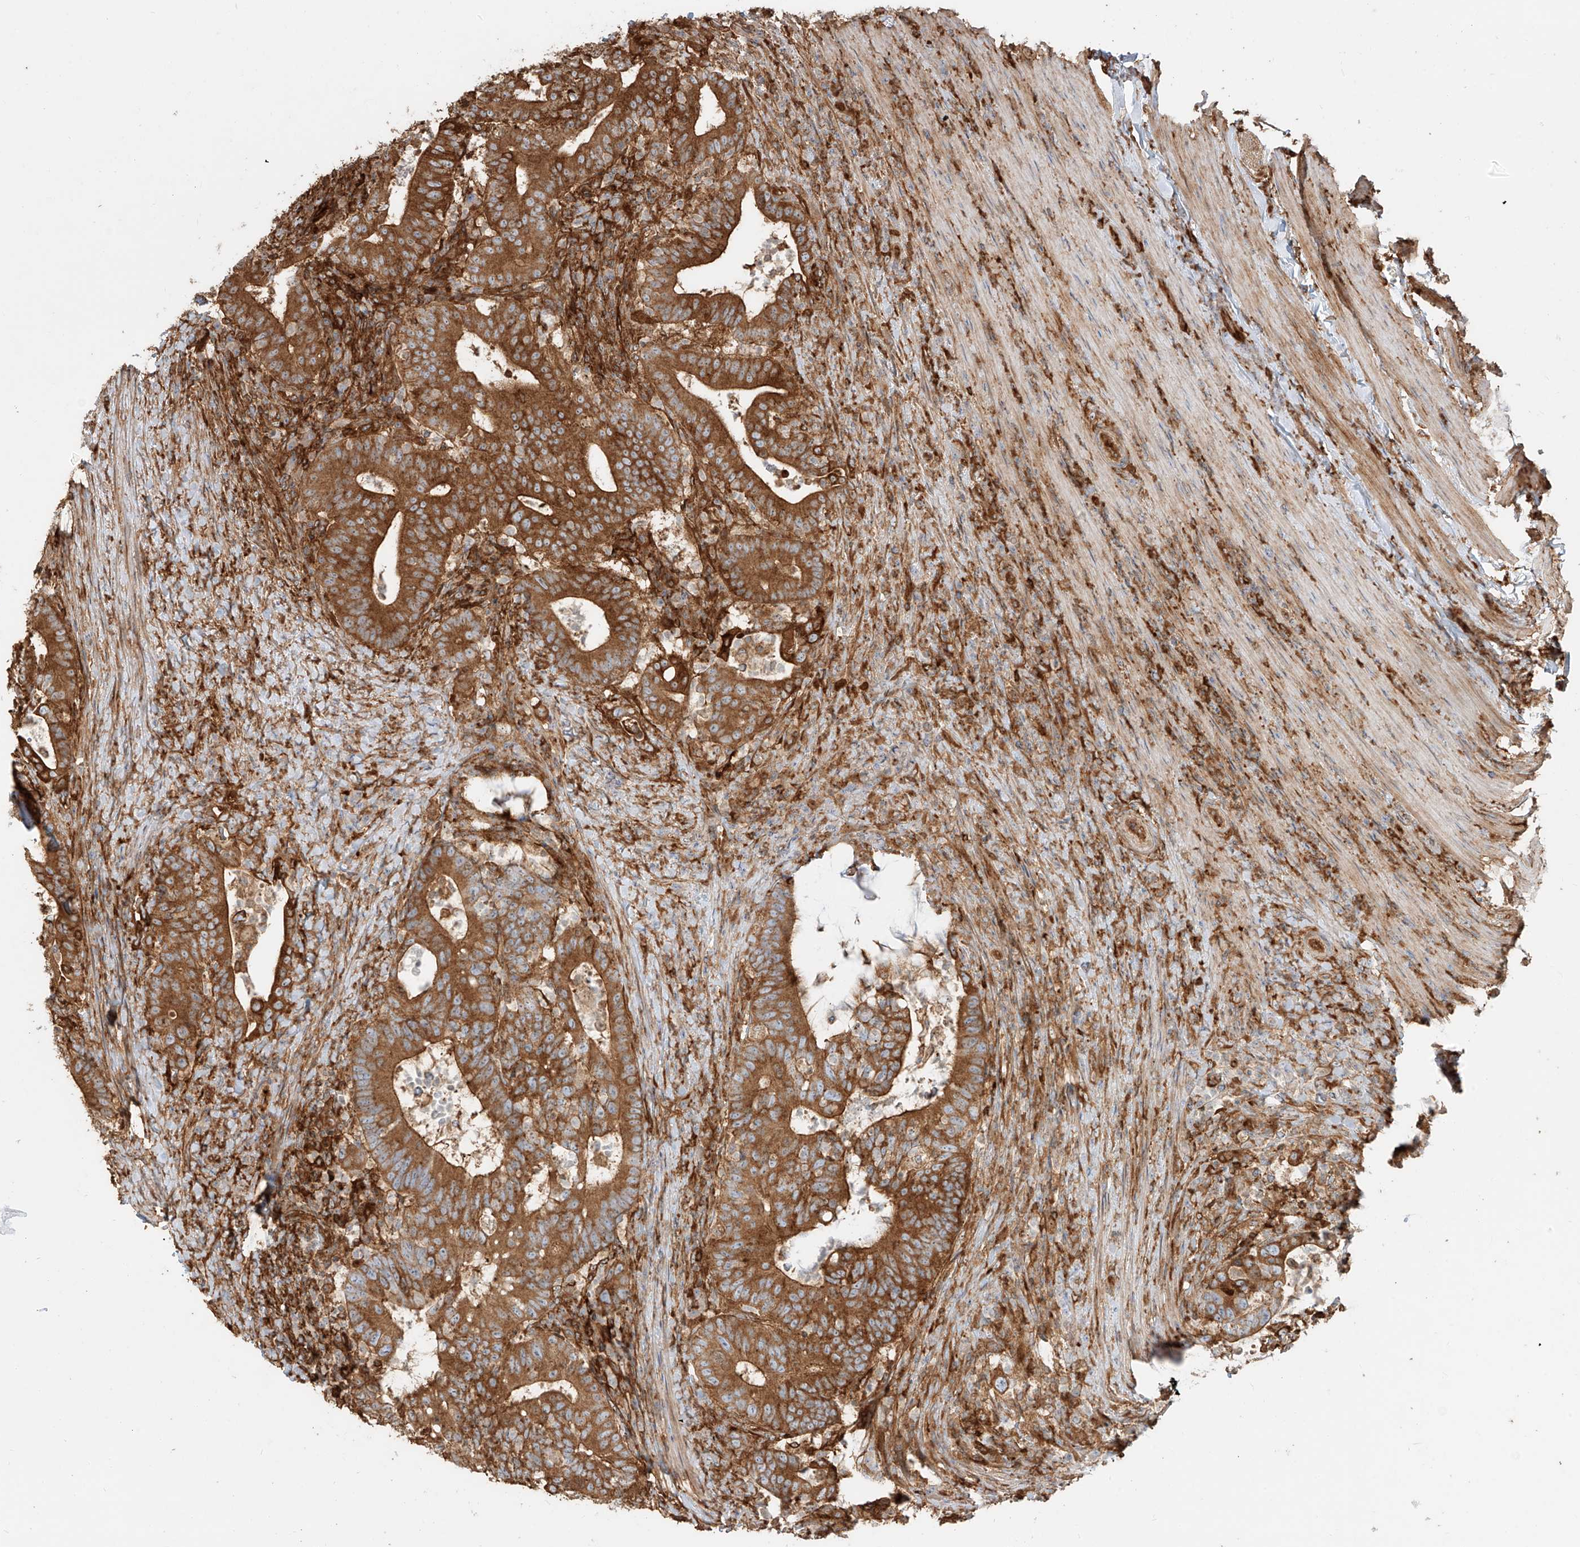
{"staining": {"intensity": "strong", "quantity": ">75%", "location": "cytoplasmic/membranous"}, "tissue": "colorectal cancer", "cell_type": "Tumor cells", "image_type": "cancer", "snomed": [{"axis": "morphology", "description": "Adenocarcinoma, NOS"}, {"axis": "topography", "description": "Colon"}], "caption": "Immunohistochemical staining of colorectal cancer demonstrates high levels of strong cytoplasmic/membranous protein staining in approximately >75% of tumor cells.", "gene": "SNX9", "patient": {"sex": "female", "age": 66}}